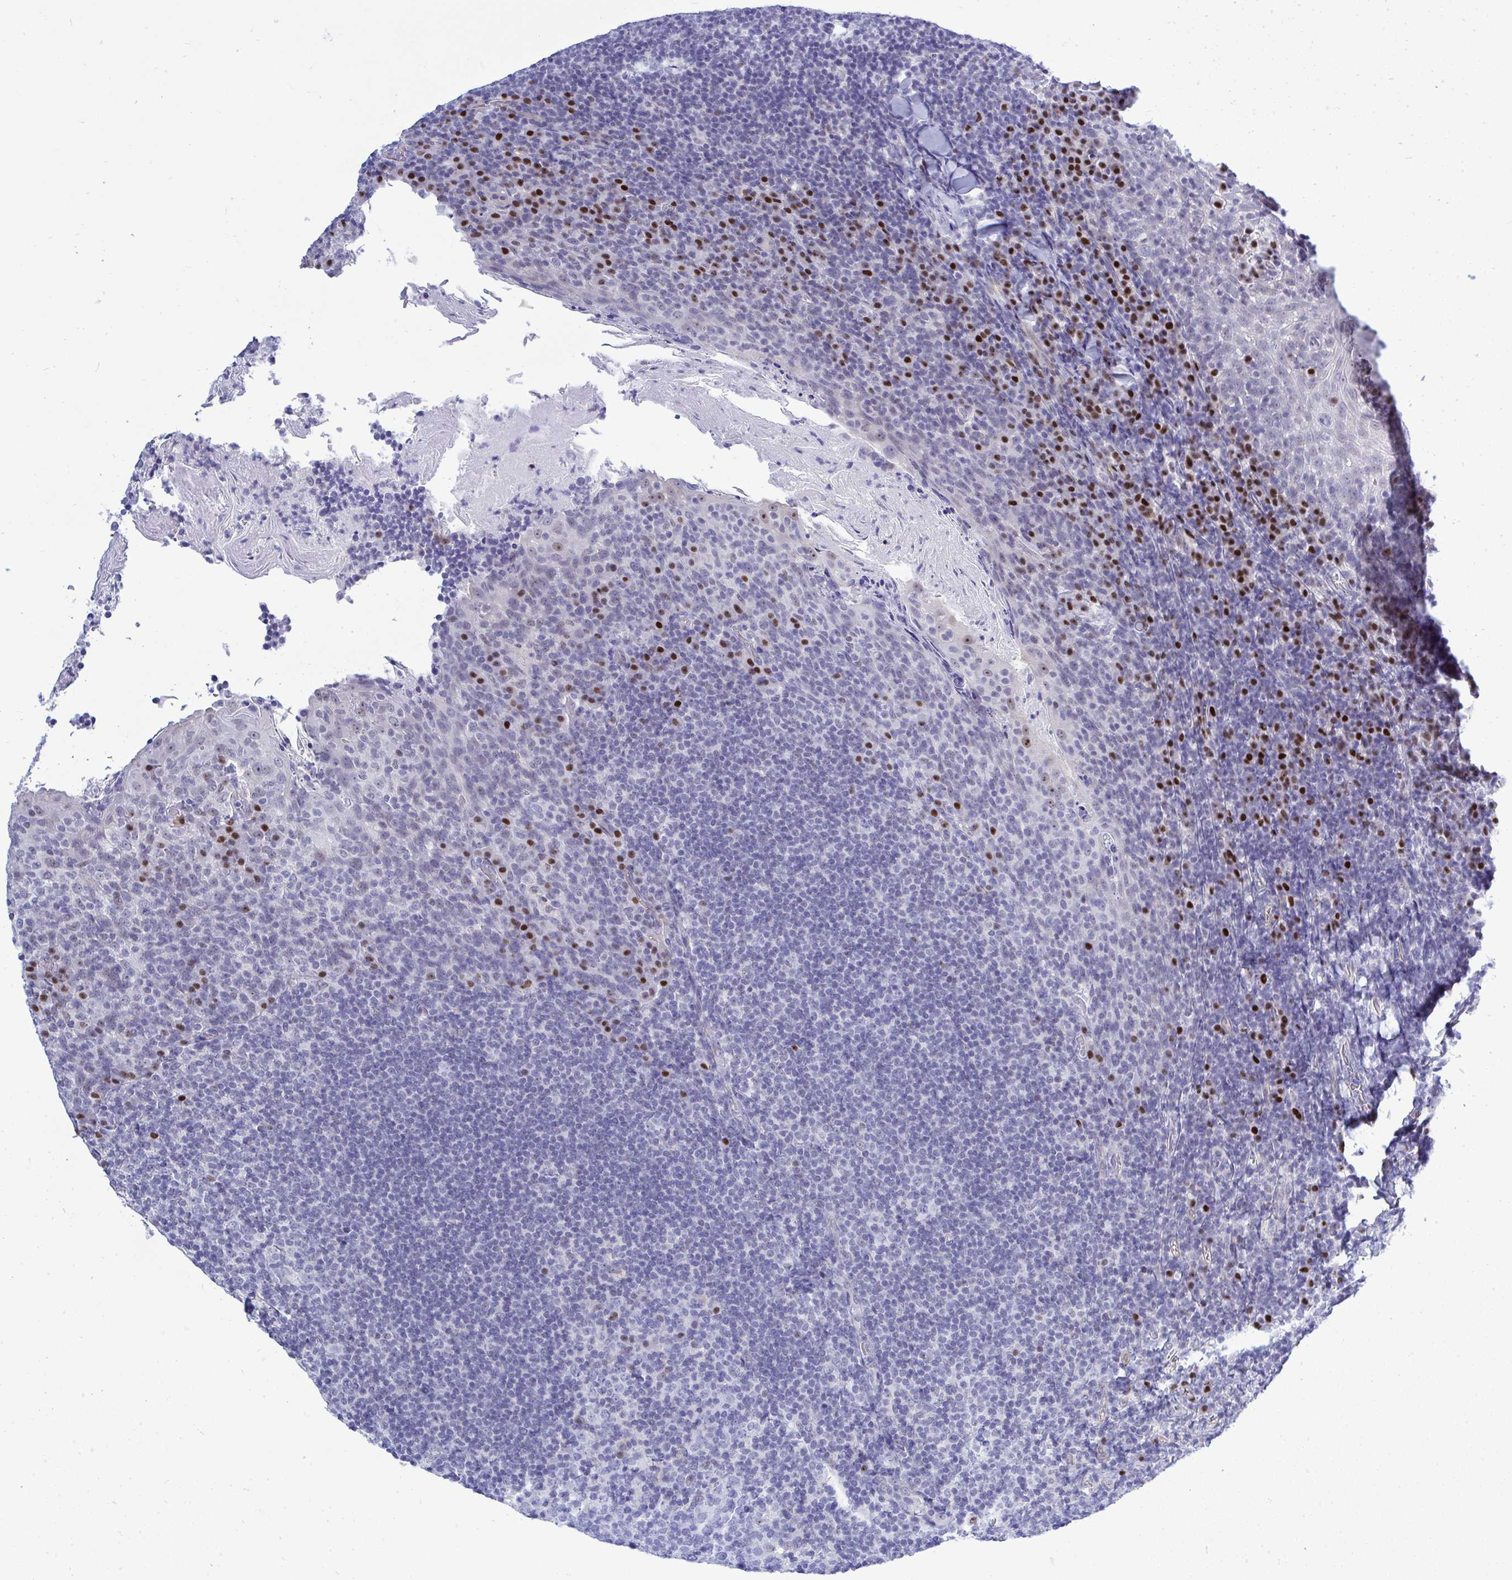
{"staining": {"intensity": "weak", "quantity": "<25%", "location": "nuclear"}, "tissue": "tonsil", "cell_type": "Germinal center cells", "image_type": "normal", "snomed": [{"axis": "morphology", "description": "Normal tissue, NOS"}, {"axis": "topography", "description": "Tonsil"}], "caption": "Immunohistochemistry (IHC) micrograph of normal tonsil: tonsil stained with DAB (3,3'-diaminobenzidine) exhibits no significant protein staining in germinal center cells. Nuclei are stained in blue.", "gene": "SLC25A51", "patient": {"sex": "female", "age": 10}}